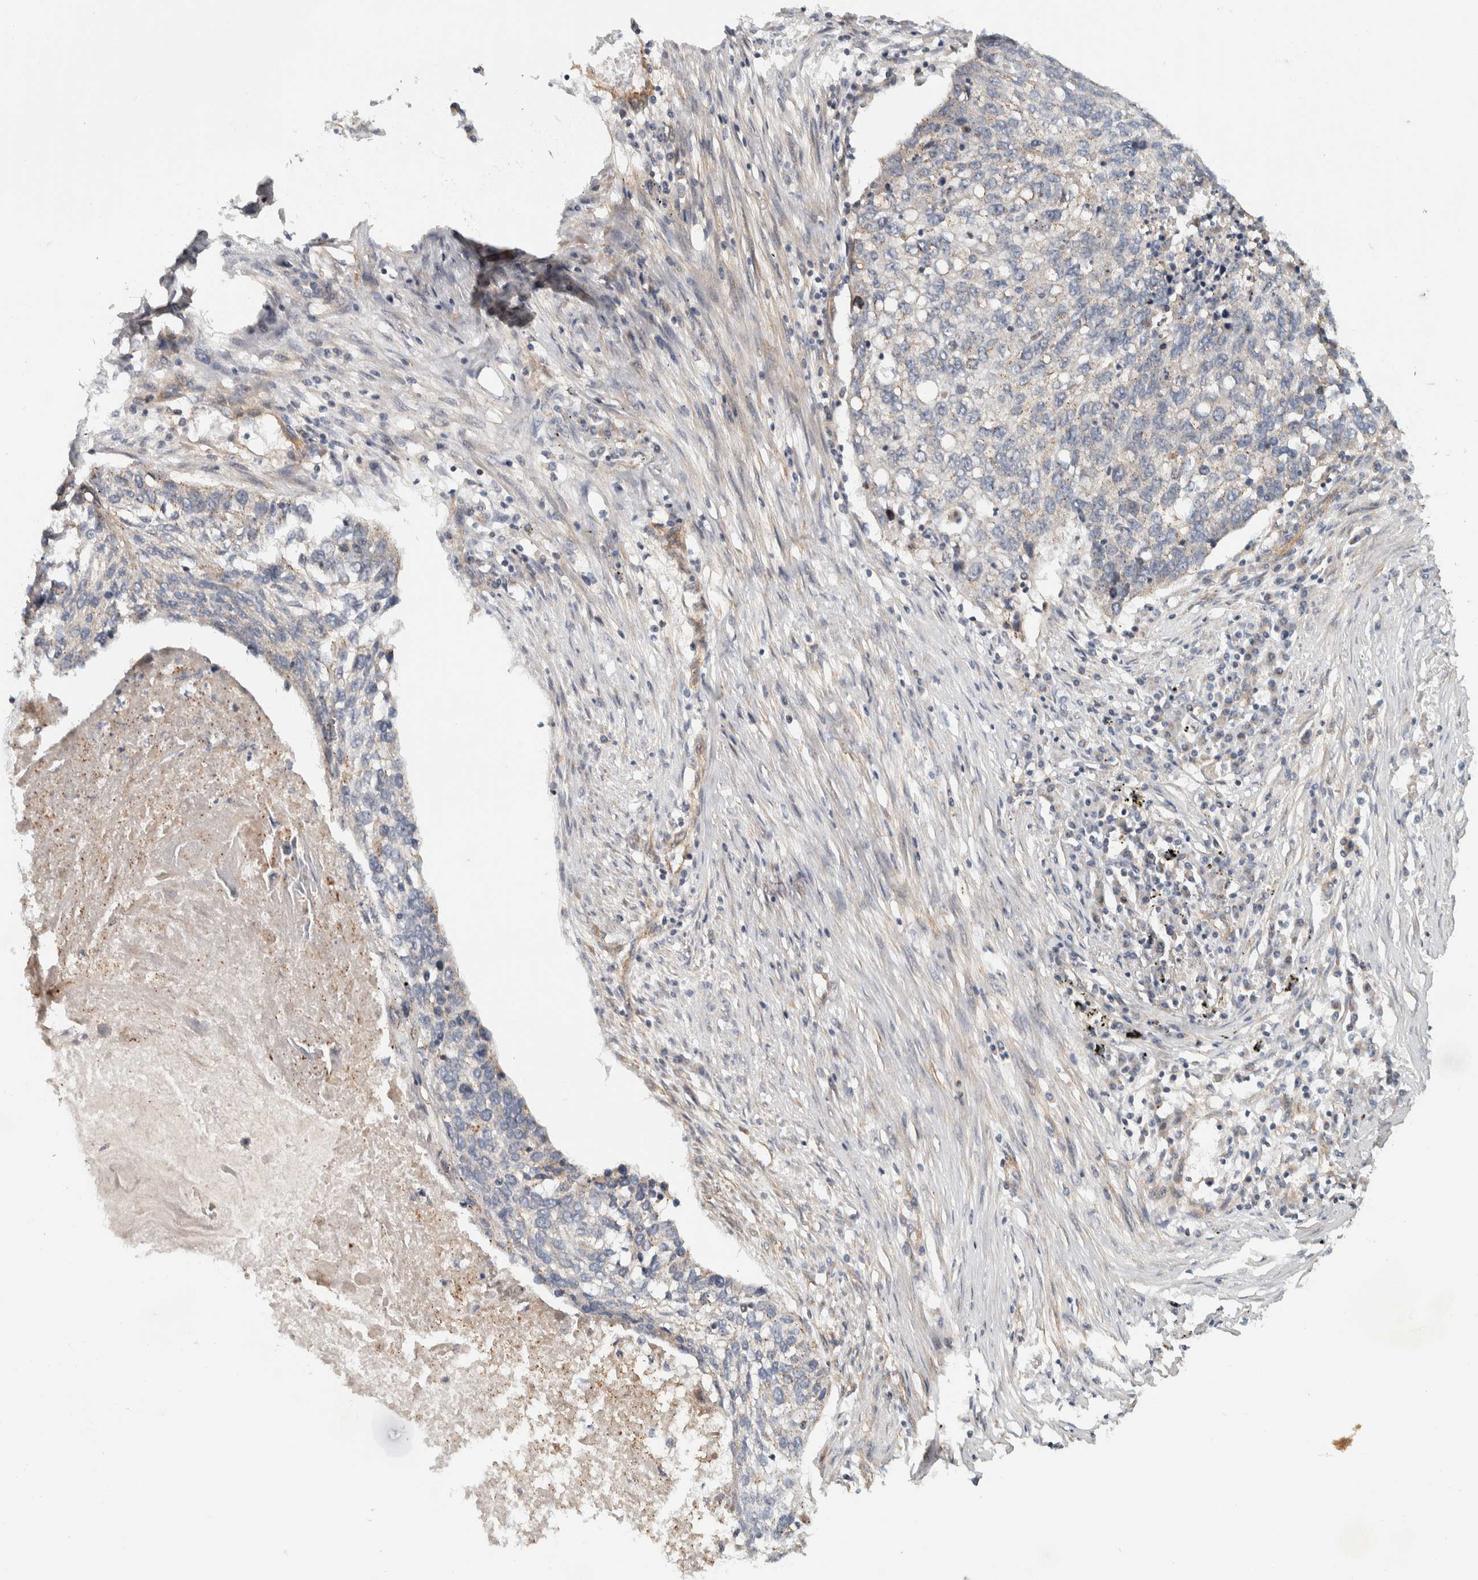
{"staining": {"intensity": "negative", "quantity": "none", "location": "none"}, "tissue": "lung cancer", "cell_type": "Tumor cells", "image_type": "cancer", "snomed": [{"axis": "morphology", "description": "Squamous cell carcinoma, NOS"}, {"axis": "topography", "description": "Lung"}], "caption": "Lung cancer was stained to show a protein in brown. There is no significant staining in tumor cells.", "gene": "CHMP4C", "patient": {"sex": "female", "age": 63}}